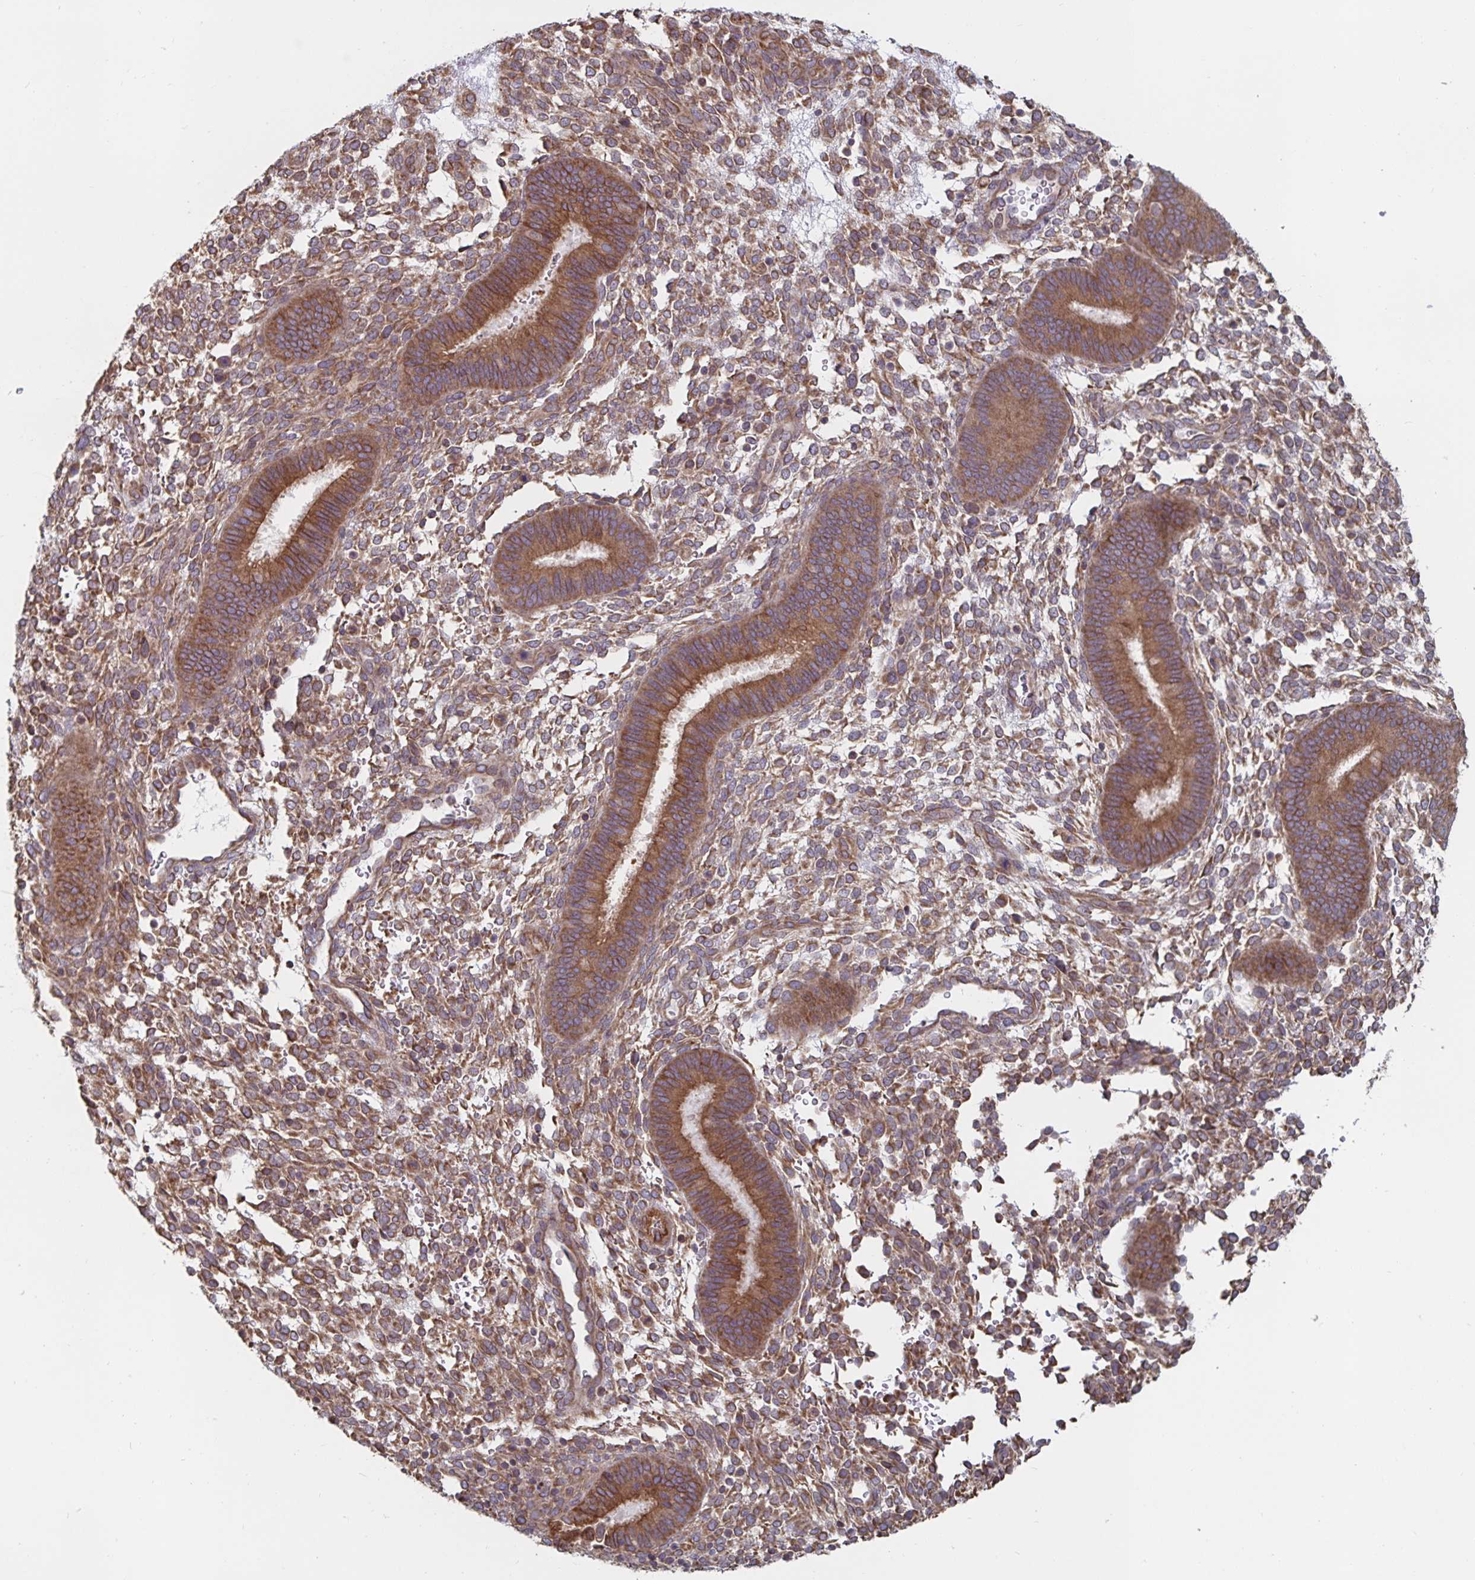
{"staining": {"intensity": "moderate", "quantity": ">75%", "location": "cytoplasmic/membranous"}, "tissue": "endometrium", "cell_type": "Cells in endometrial stroma", "image_type": "normal", "snomed": [{"axis": "morphology", "description": "Normal tissue, NOS"}, {"axis": "topography", "description": "Endometrium"}], "caption": "Benign endometrium demonstrates moderate cytoplasmic/membranous staining in approximately >75% of cells in endometrial stroma, visualized by immunohistochemistry.", "gene": "BCAP29", "patient": {"sex": "female", "age": 39}}